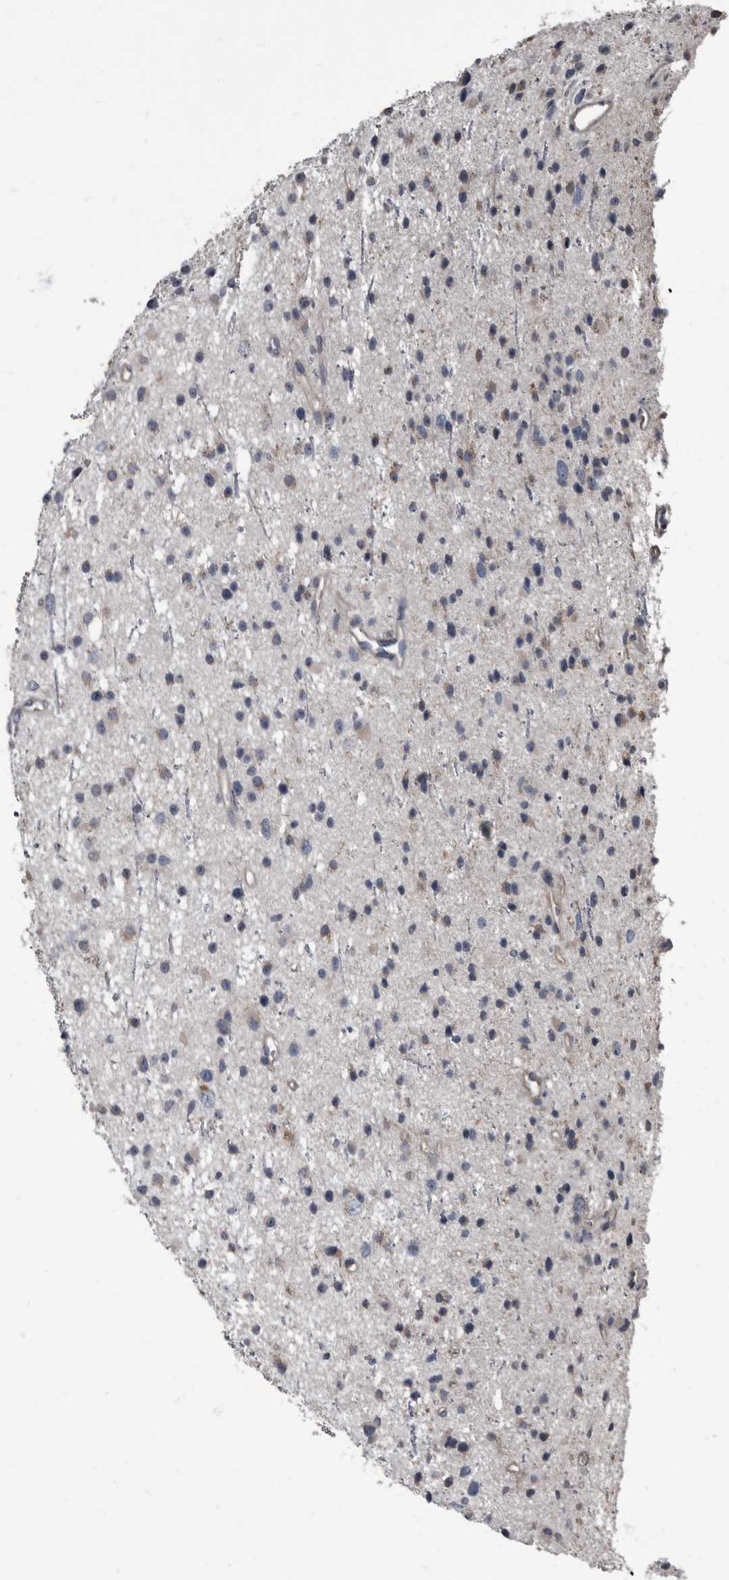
{"staining": {"intensity": "negative", "quantity": "none", "location": "none"}, "tissue": "glioma", "cell_type": "Tumor cells", "image_type": "cancer", "snomed": [{"axis": "morphology", "description": "Glioma, malignant, Low grade"}, {"axis": "topography", "description": "Cerebral cortex"}], "caption": "There is no significant expression in tumor cells of malignant glioma (low-grade).", "gene": "TPD52L1", "patient": {"sex": "female", "age": 39}}